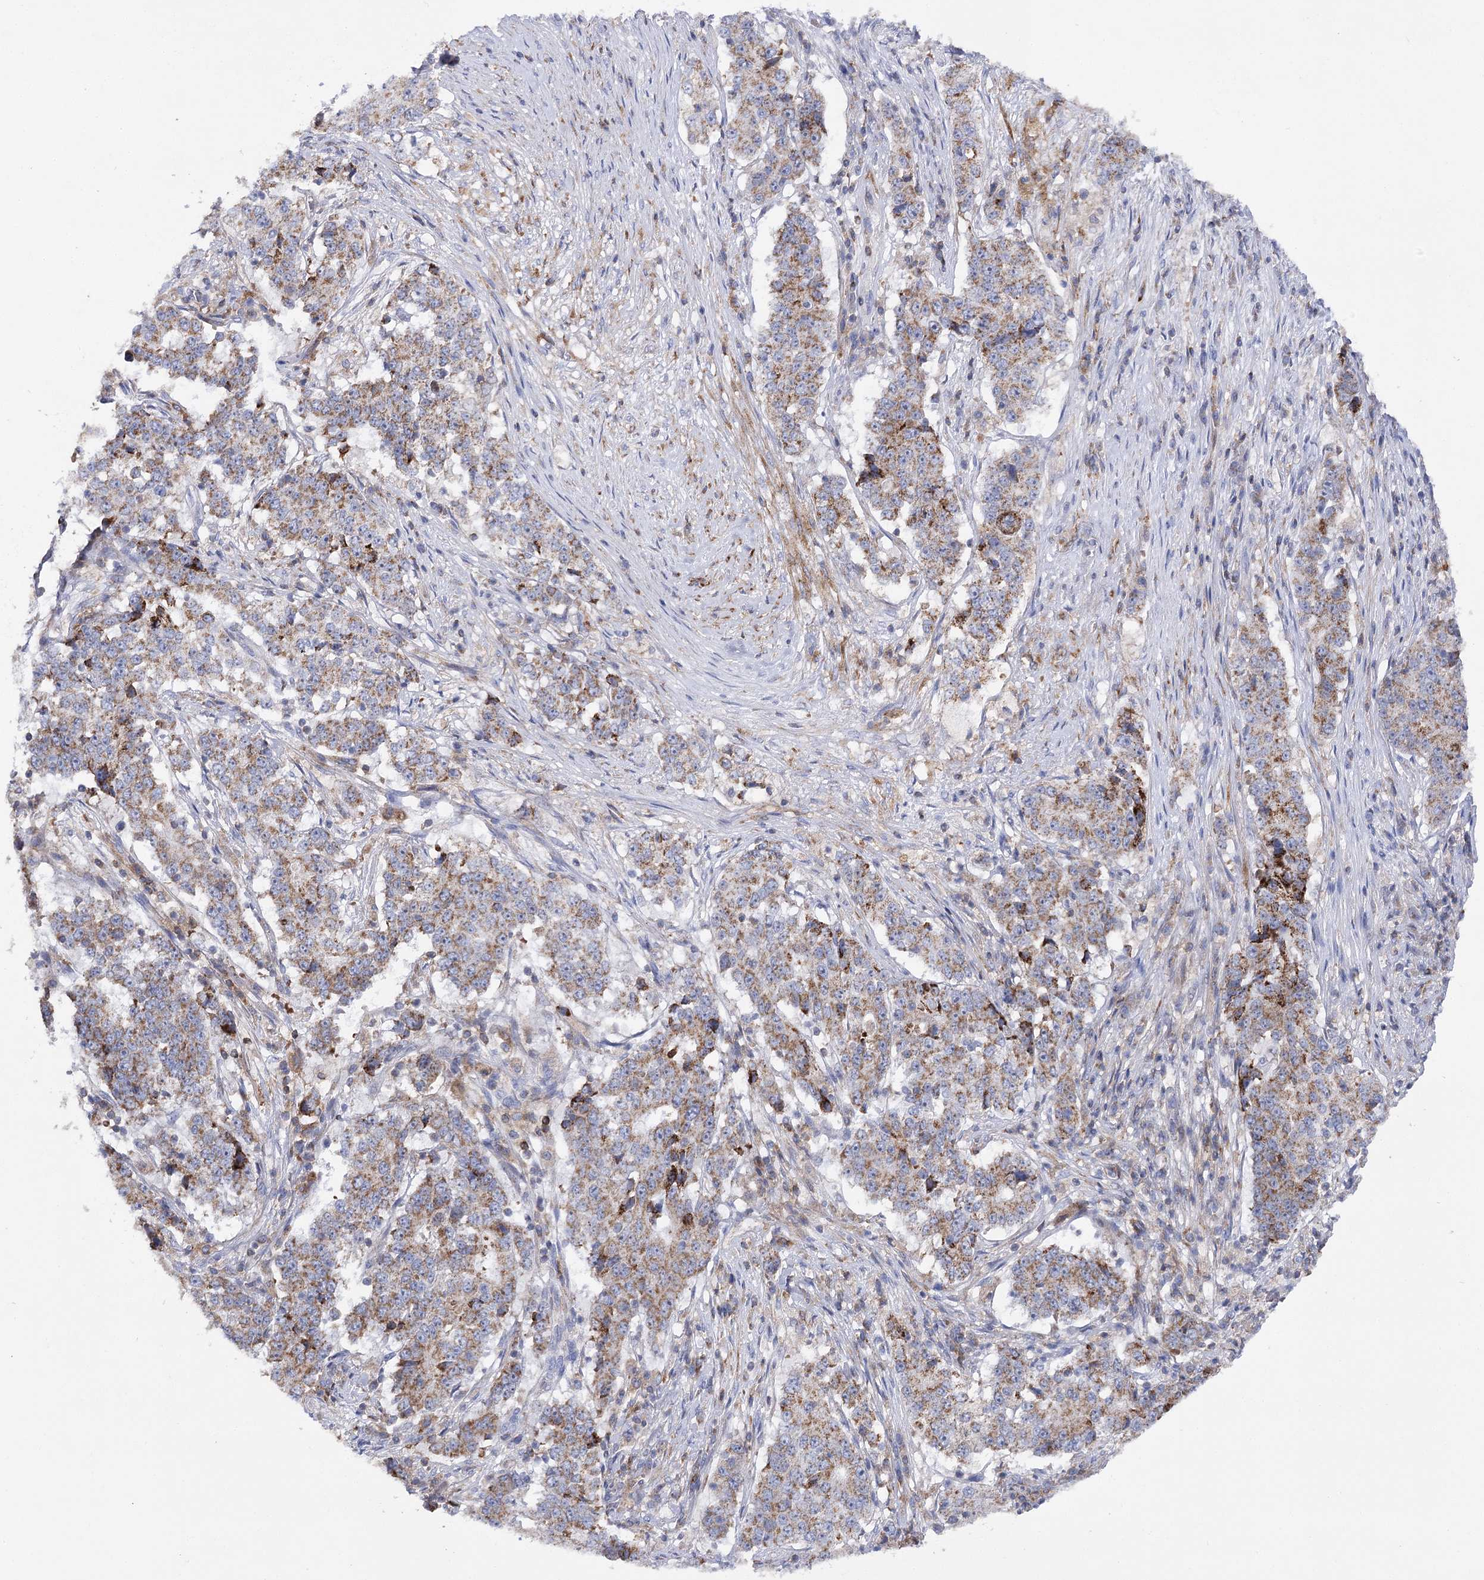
{"staining": {"intensity": "moderate", "quantity": ">75%", "location": "cytoplasmic/membranous"}, "tissue": "stomach cancer", "cell_type": "Tumor cells", "image_type": "cancer", "snomed": [{"axis": "morphology", "description": "Adenocarcinoma, NOS"}, {"axis": "topography", "description": "Stomach"}], "caption": "Moderate cytoplasmic/membranous protein staining is seen in about >75% of tumor cells in stomach adenocarcinoma. The staining was performed using DAB (3,3'-diaminobenzidine) to visualize the protein expression in brown, while the nuclei were stained in blue with hematoxylin (Magnification: 20x).", "gene": "COX15", "patient": {"sex": "male", "age": 59}}